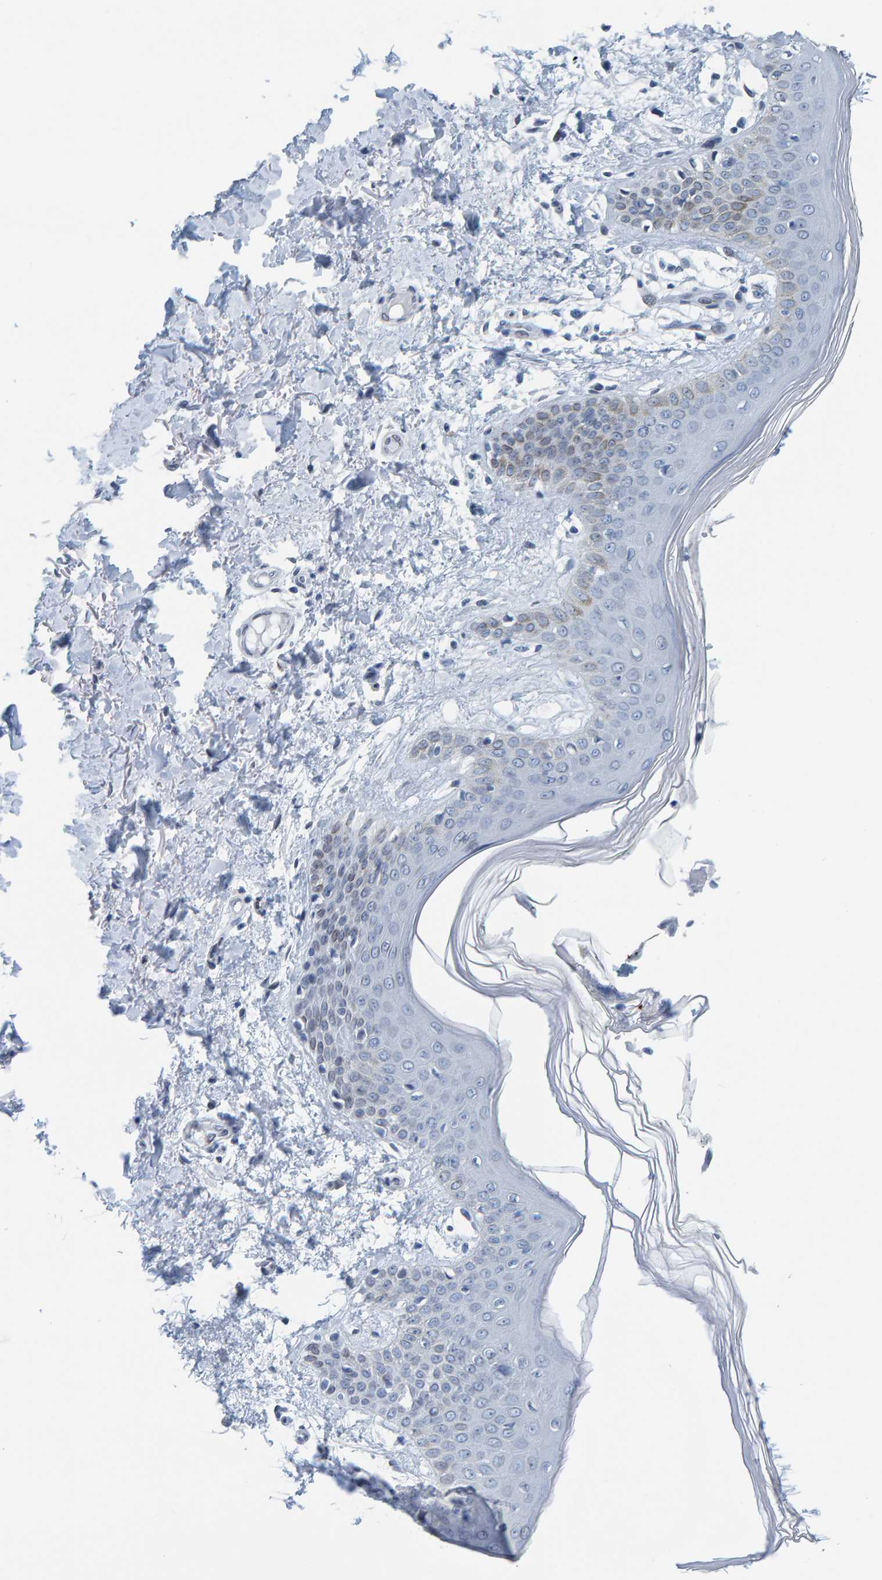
{"staining": {"intensity": "negative", "quantity": "none", "location": "none"}, "tissue": "skin", "cell_type": "Fibroblasts", "image_type": "normal", "snomed": [{"axis": "morphology", "description": "Normal tissue, NOS"}, {"axis": "topography", "description": "Skin"}], "caption": "High magnification brightfield microscopy of normal skin stained with DAB (3,3'-diaminobenzidine) (brown) and counterstained with hematoxylin (blue): fibroblasts show no significant staining.", "gene": "LMNB2", "patient": {"sex": "male", "age": 53}}